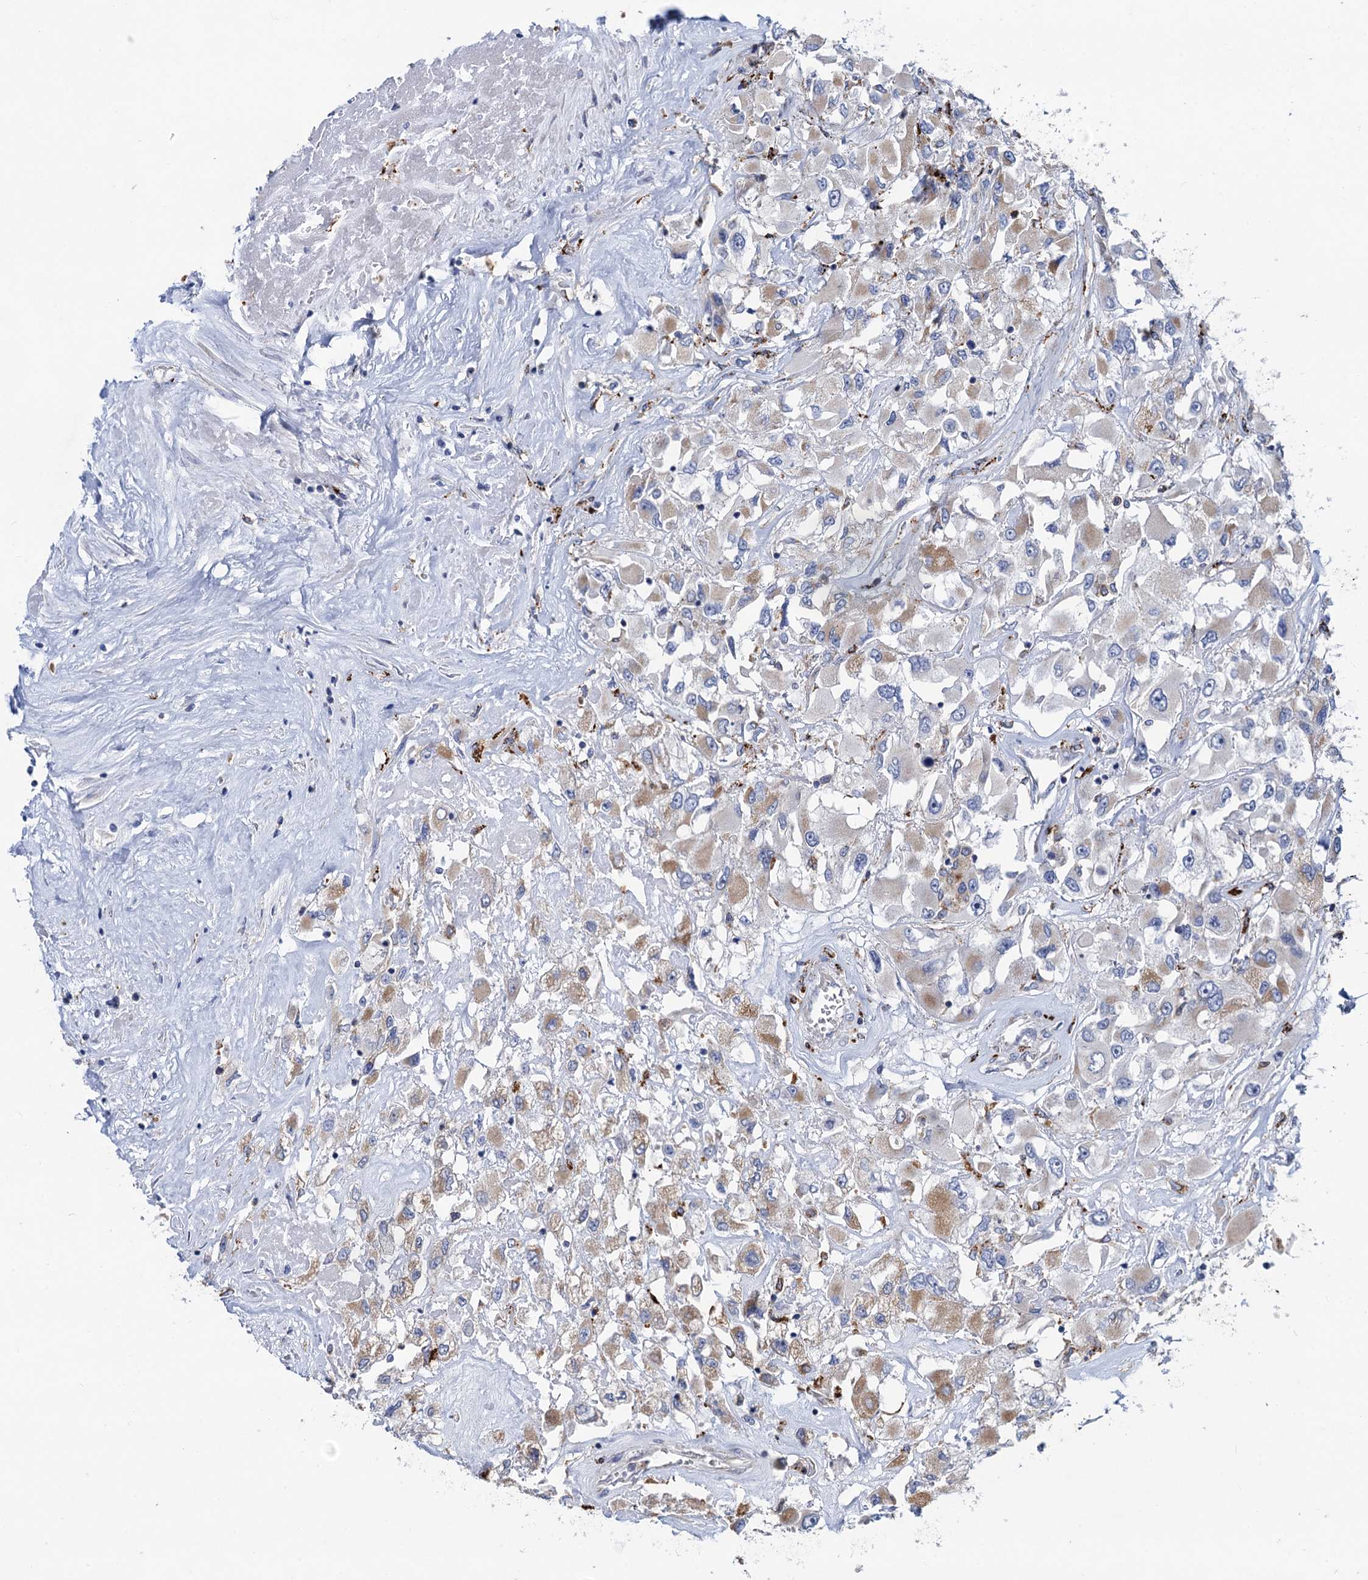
{"staining": {"intensity": "weak", "quantity": "<25%", "location": "cytoplasmic/membranous"}, "tissue": "renal cancer", "cell_type": "Tumor cells", "image_type": "cancer", "snomed": [{"axis": "morphology", "description": "Adenocarcinoma, NOS"}, {"axis": "topography", "description": "Kidney"}], "caption": "There is no significant staining in tumor cells of adenocarcinoma (renal).", "gene": "ANKS3", "patient": {"sex": "female", "age": 52}}